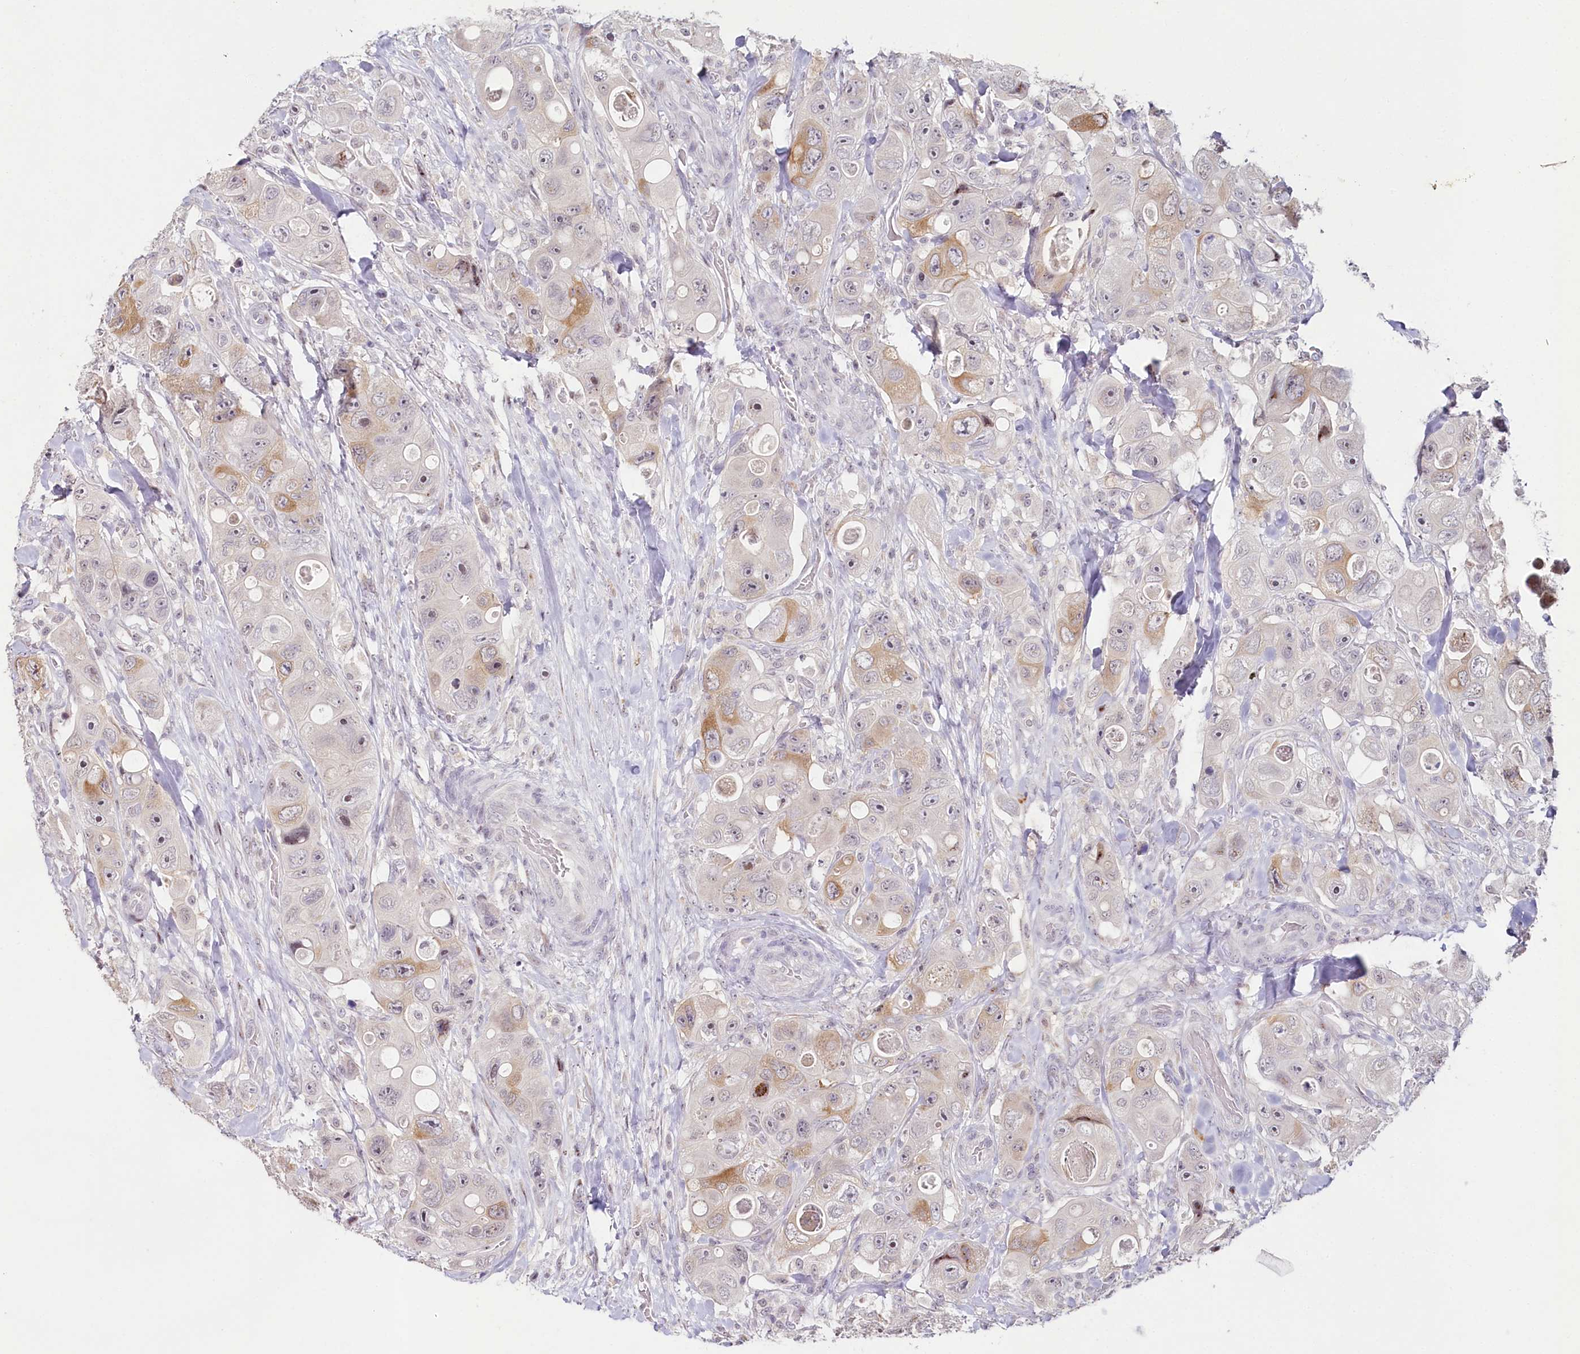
{"staining": {"intensity": "moderate", "quantity": "<25%", "location": "cytoplasmic/membranous"}, "tissue": "colorectal cancer", "cell_type": "Tumor cells", "image_type": "cancer", "snomed": [{"axis": "morphology", "description": "Adenocarcinoma, NOS"}, {"axis": "topography", "description": "Colon"}], "caption": "This is a micrograph of immunohistochemistry staining of colorectal adenocarcinoma, which shows moderate staining in the cytoplasmic/membranous of tumor cells.", "gene": "HPD", "patient": {"sex": "female", "age": 46}}